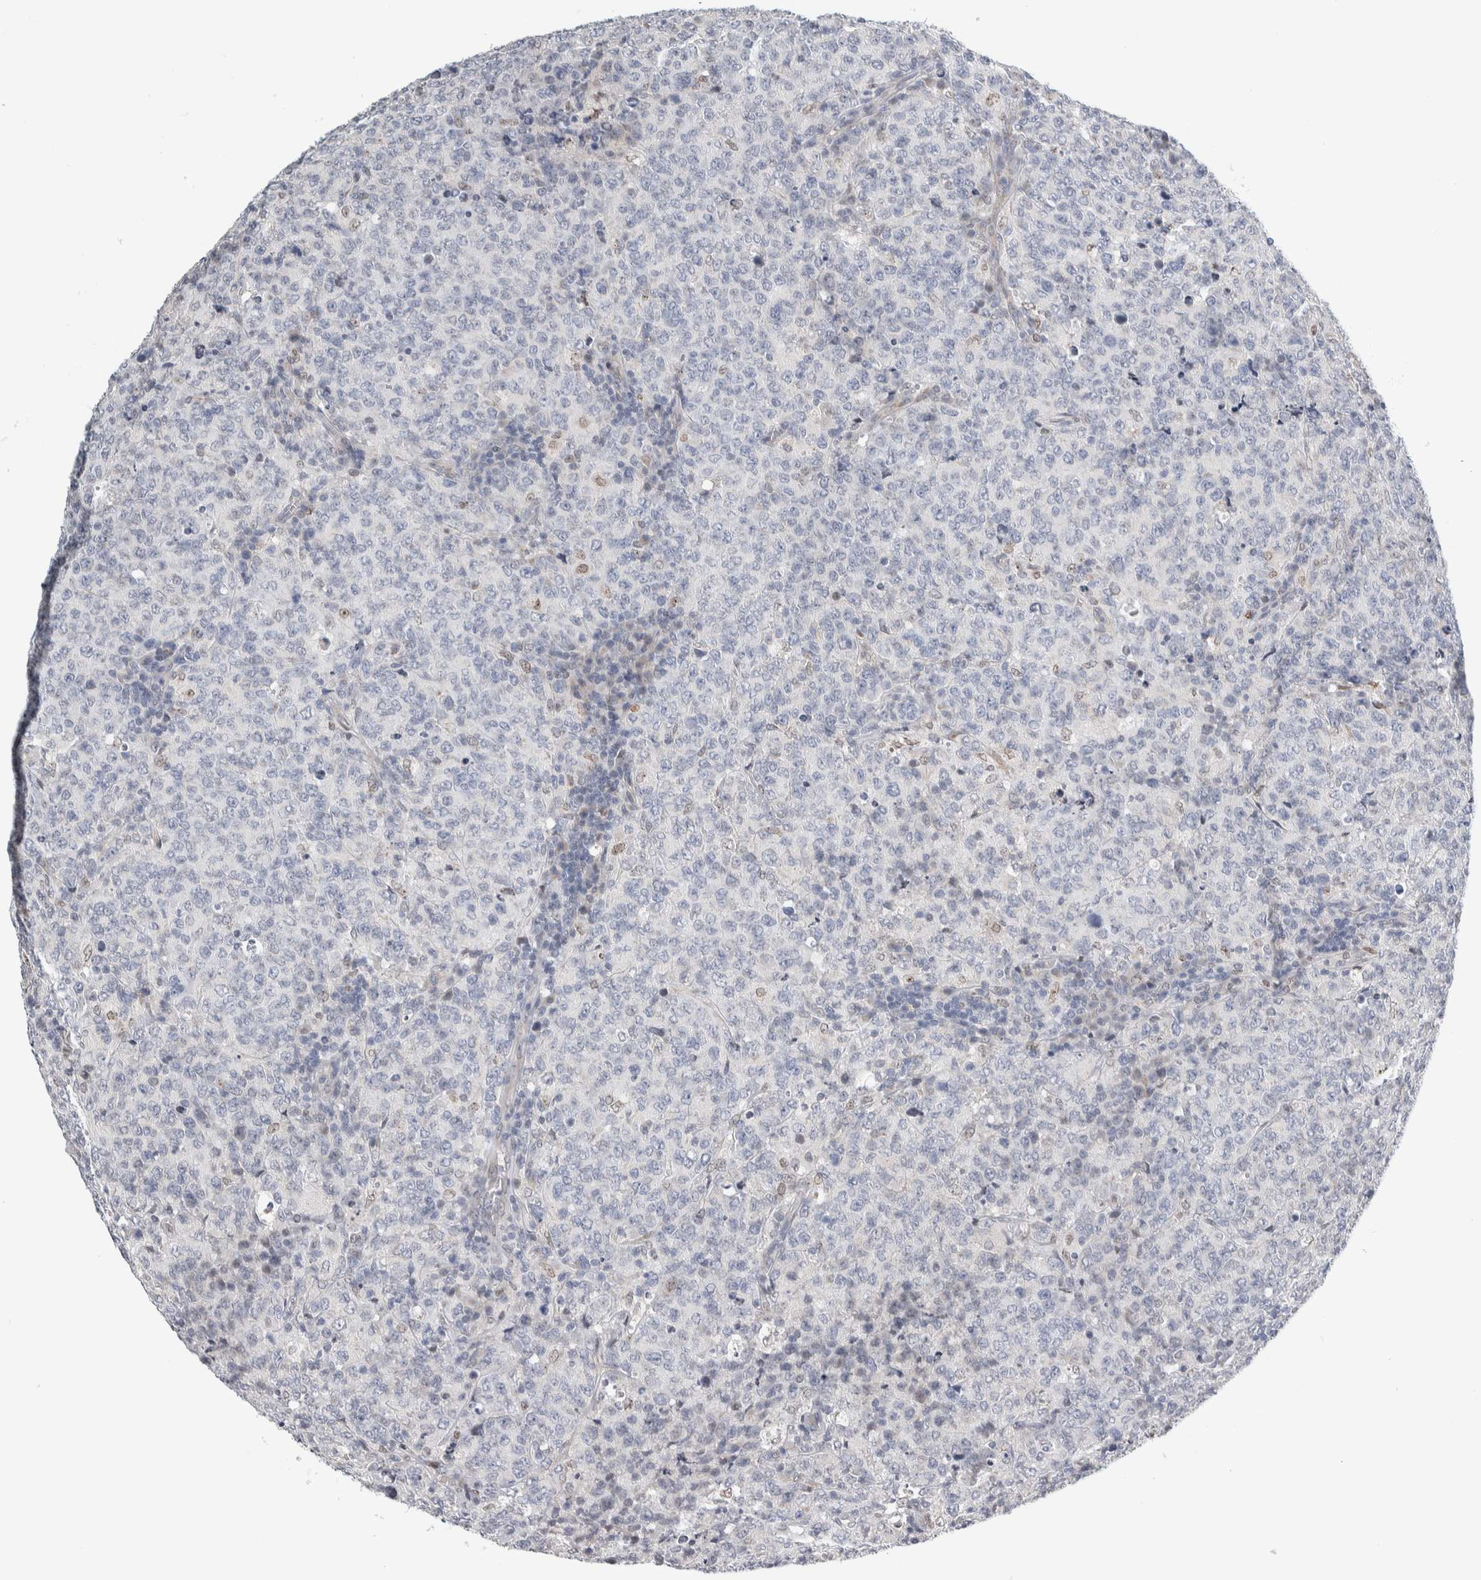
{"staining": {"intensity": "negative", "quantity": "none", "location": "none"}, "tissue": "lymphoma", "cell_type": "Tumor cells", "image_type": "cancer", "snomed": [{"axis": "morphology", "description": "Malignant lymphoma, non-Hodgkin's type, High grade"}, {"axis": "topography", "description": "Tonsil"}], "caption": "A high-resolution image shows immunohistochemistry (IHC) staining of lymphoma, which demonstrates no significant expression in tumor cells.", "gene": "NEUROD1", "patient": {"sex": "female", "age": 36}}